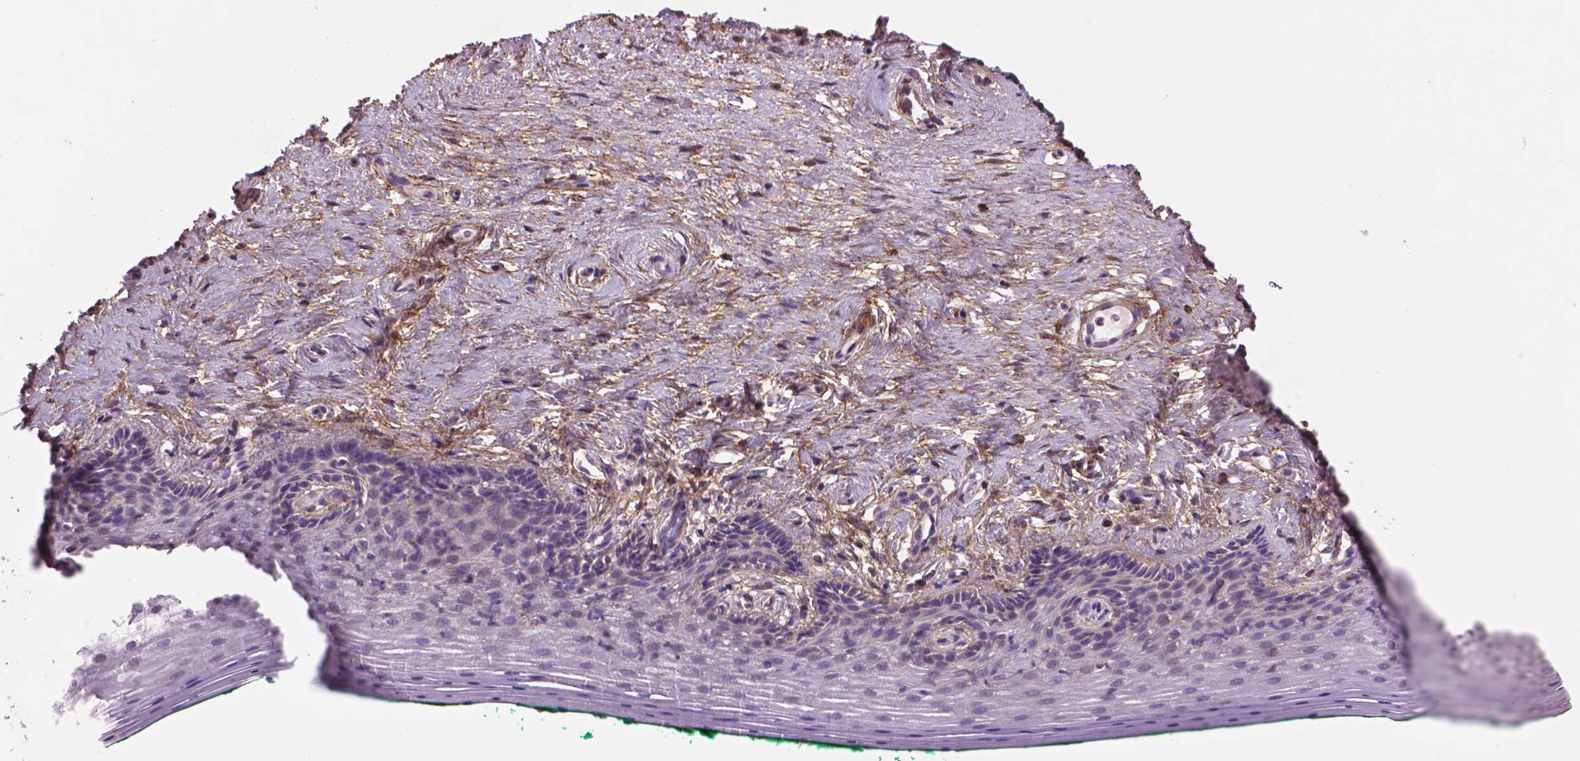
{"staining": {"intensity": "negative", "quantity": "none", "location": "none"}, "tissue": "vagina", "cell_type": "Squamous epithelial cells", "image_type": "normal", "snomed": [{"axis": "morphology", "description": "Normal tissue, NOS"}, {"axis": "topography", "description": "Vagina"}], "caption": "Micrograph shows no protein positivity in squamous epithelial cells of normal vagina. The staining was performed using DAB to visualize the protein expression in brown, while the nuclei were stained in blue with hematoxylin (Magnification: 20x).", "gene": "LRRC3C", "patient": {"sex": "female", "age": 45}}